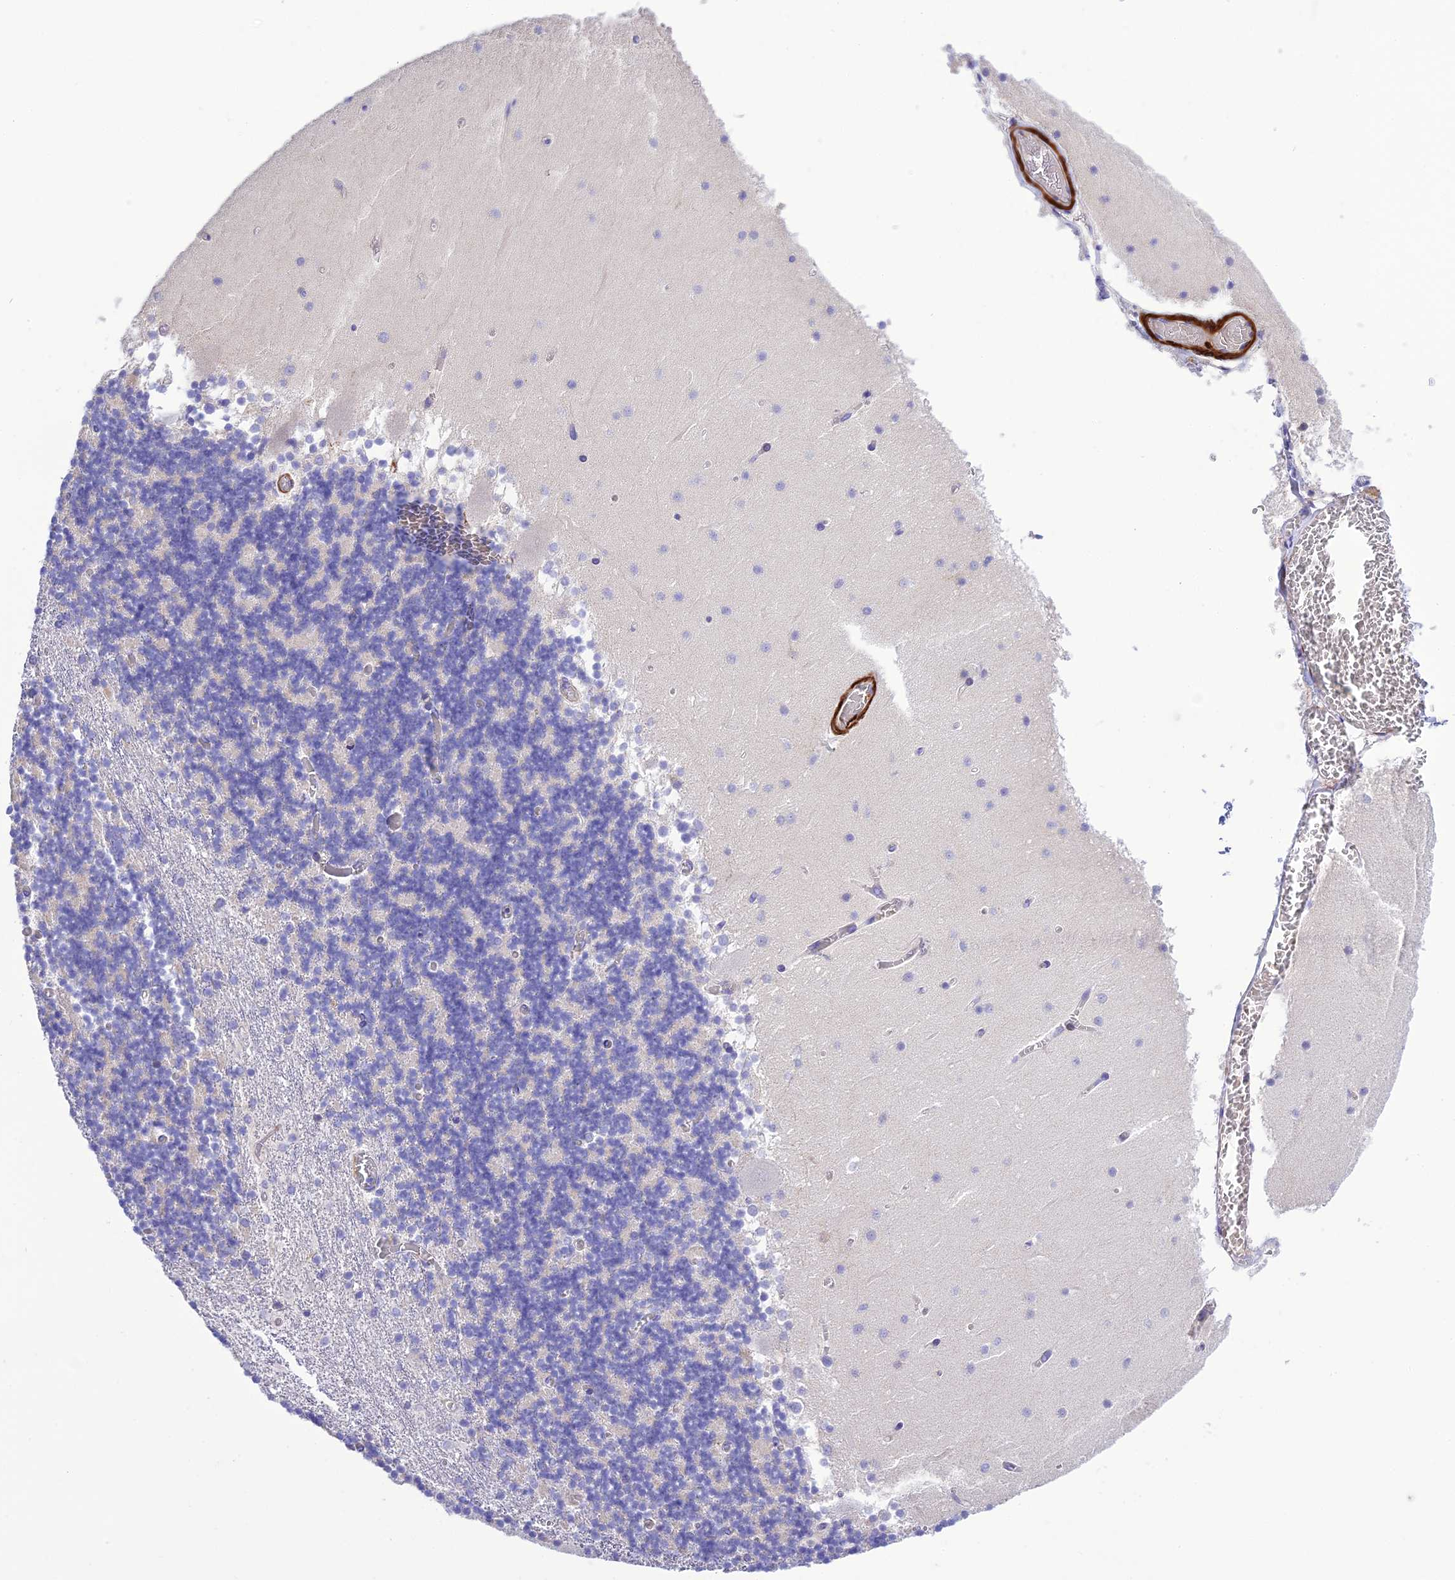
{"staining": {"intensity": "negative", "quantity": "none", "location": "none"}, "tissue": "cerebellum", "cell_type": "Cells in granular layer", "image_type": "normal", "snomed": [{"axis": "morphology", "description": "Normal tissue, NOS"}, {"axis": "topography", "description": "Cerebellum"}], "caption": "DAB immunohistochemical staining of unremarkable cerebellum shows no significant positivity in cells in granular layer.", "gene": "FRA10AC1", "patient": {"sex": "female", "age": 28}}